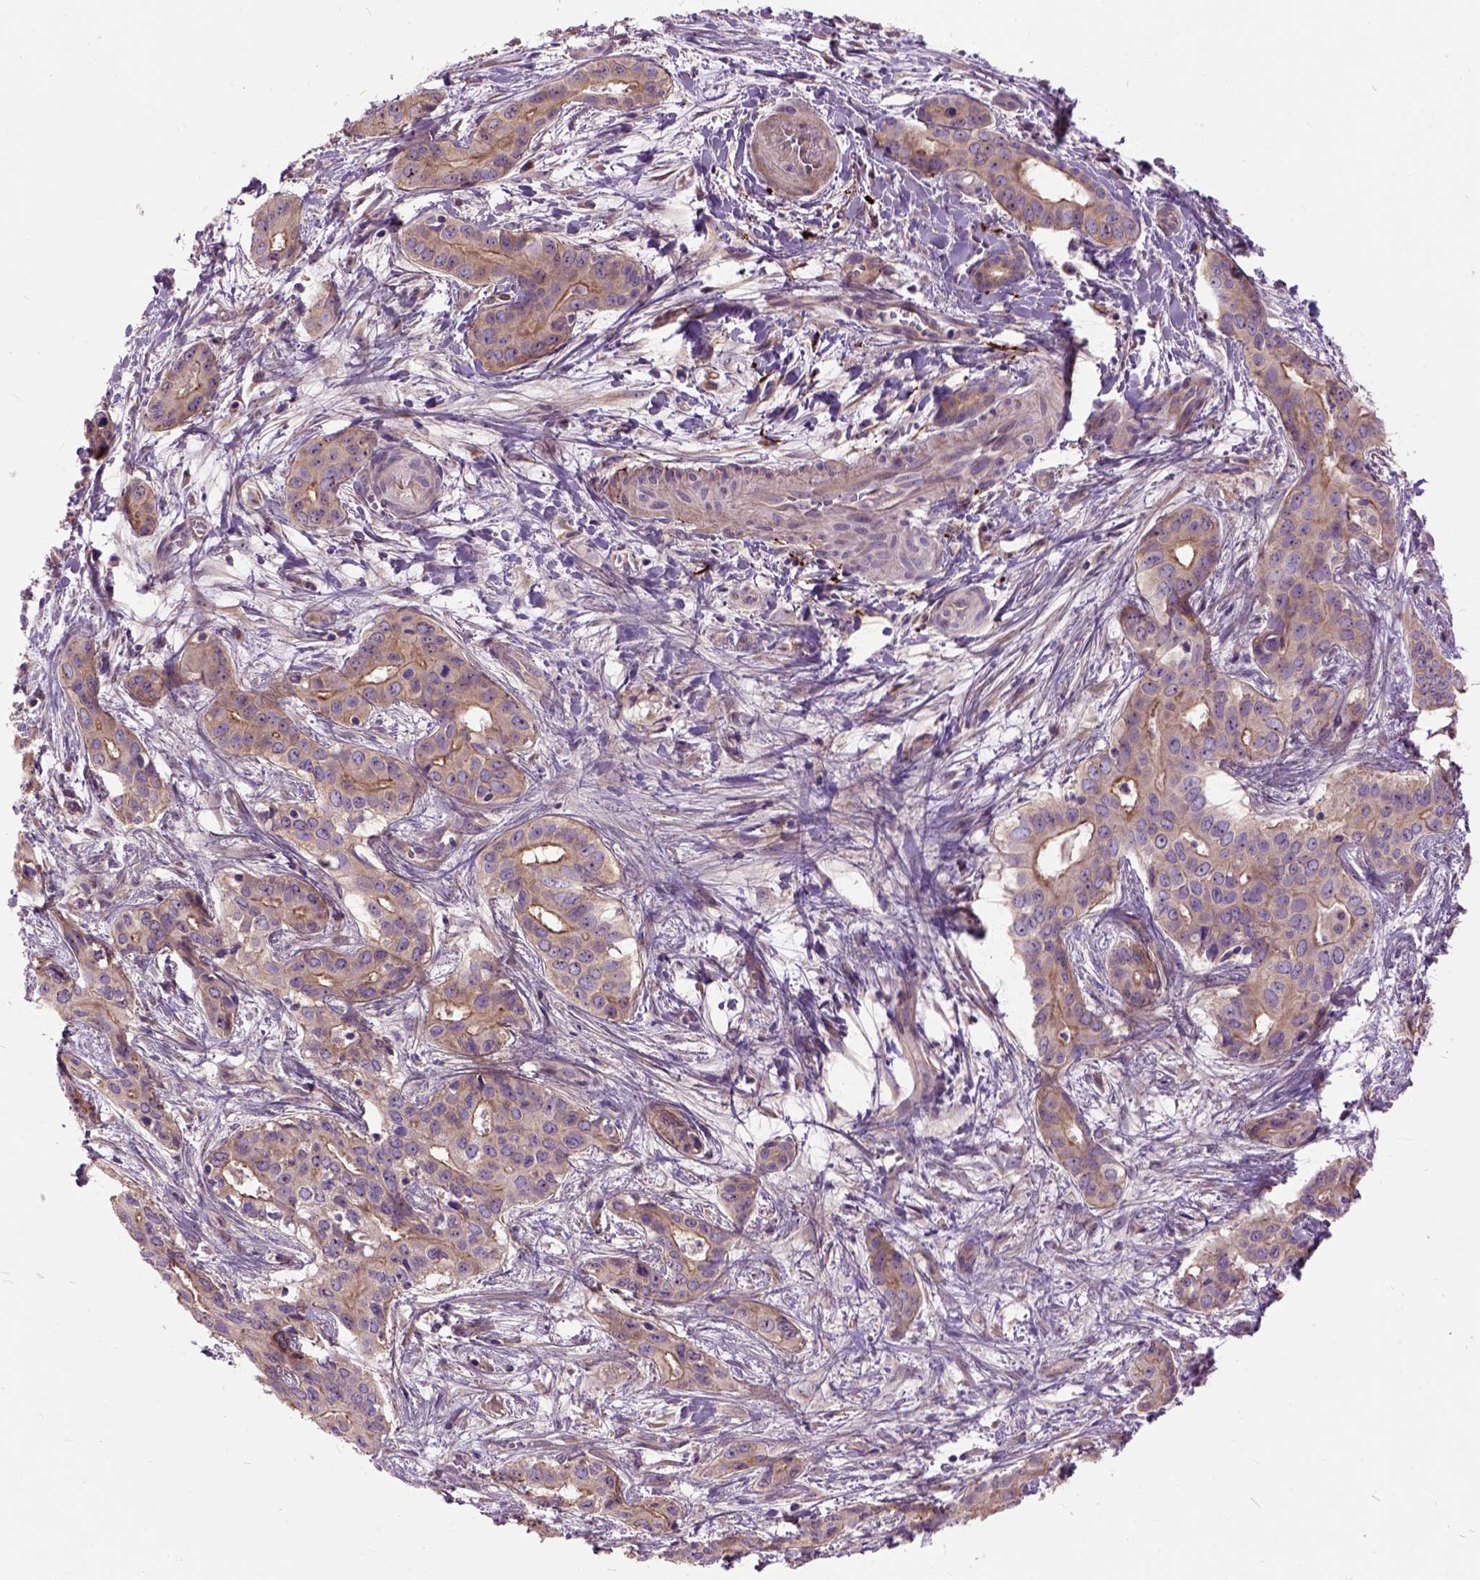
{"staining": {"intensity": "moderate", "quantity": ">75%", "location": "cytoplasmic/membranous"}, "tissue": "liver cancer", "cell_type": "Tumor cells", "image_type": "cancer", "snomed": [{"axis": "morphology", "description": "Cholangiocarcinoma"}, {"axis": "topography", "description": "Liver"}], "caption": "IHC histopathology image of neoplastic tissue: liver cancer (cholangiocarcinoma) stained using immunohistochemistry displays medium levels of moderate protein expression localized specifically in the cytoplasmic/membranous of tumor cells, appearing as a cytoplasmic/membranous brown color.", "gene": "MAPT", "patient": {"sex": "female", "age": 65}}